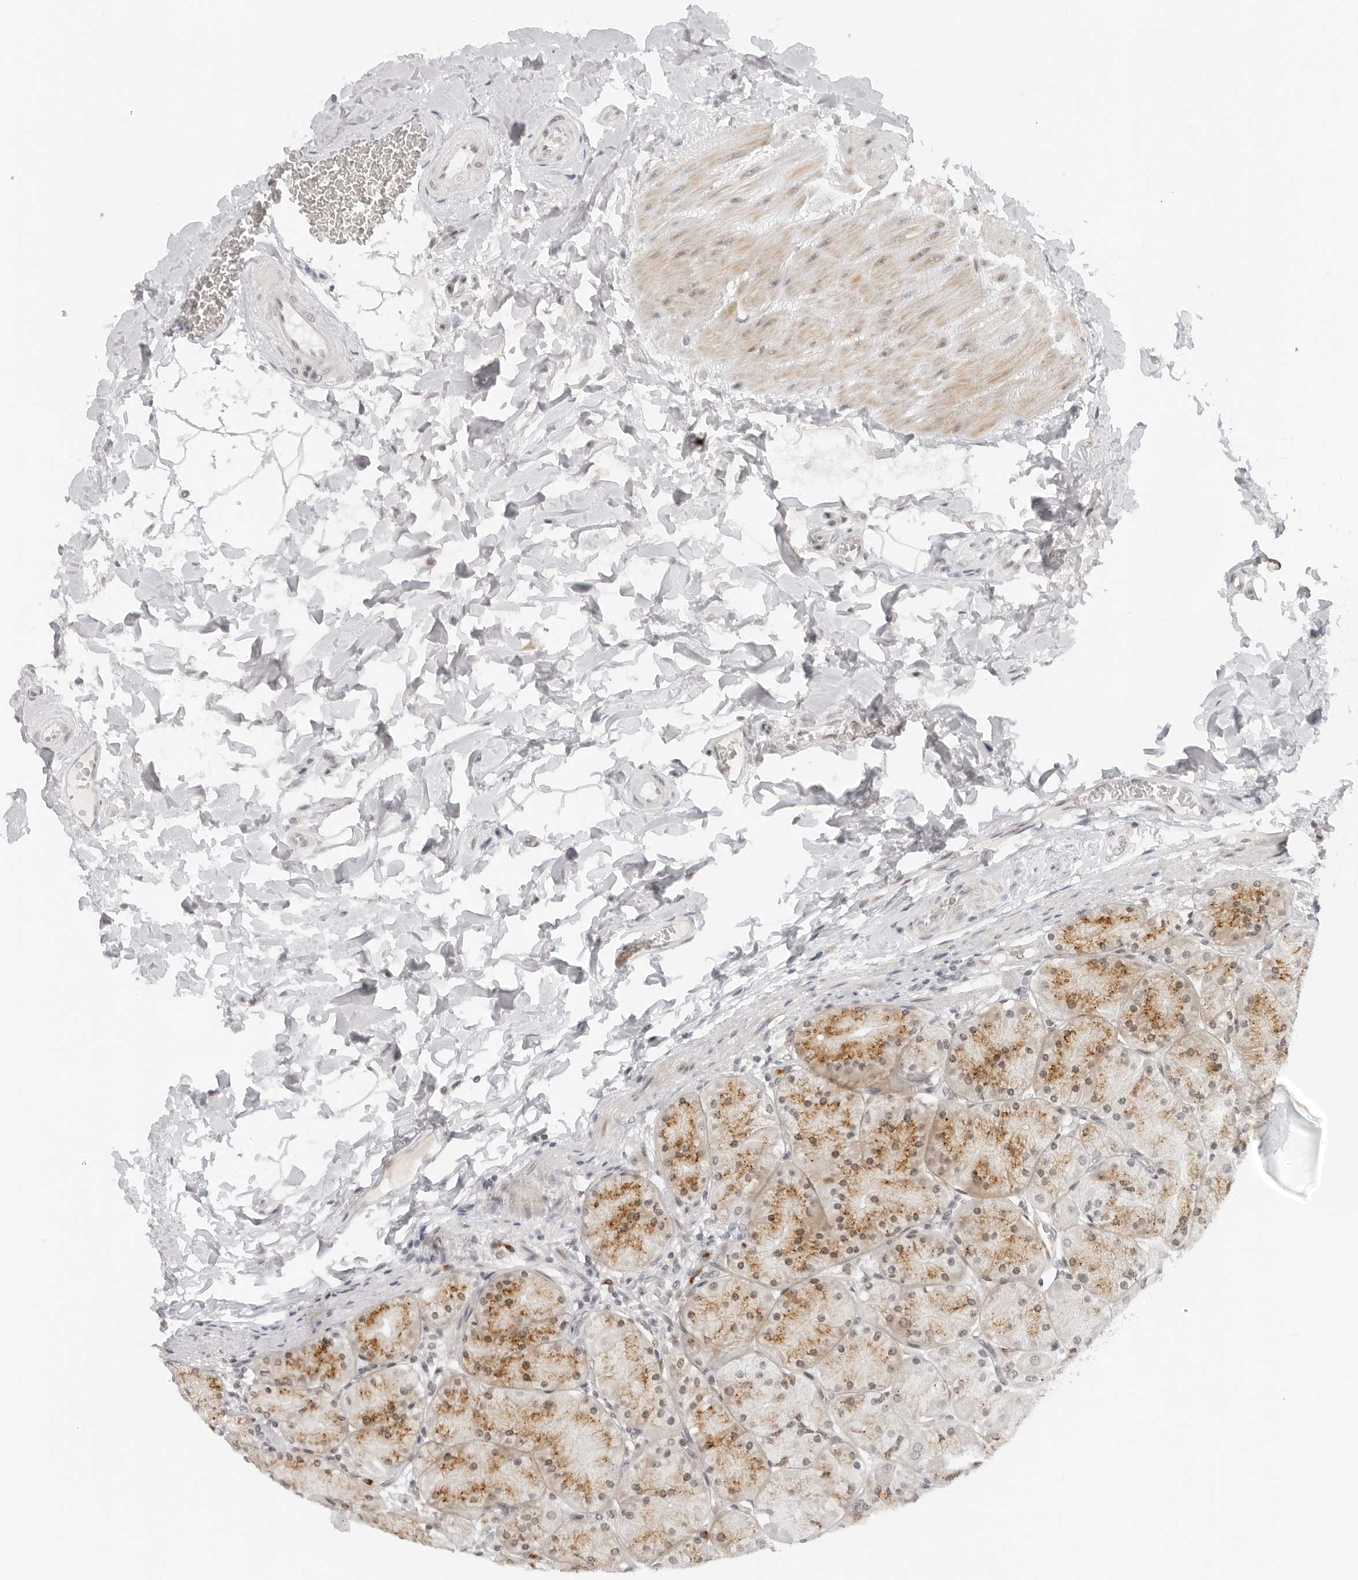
{"staining": {"intensity": "moderate", "quantity": ">75%", "location": "cytoplasmic/membranous,nuclear"}, "tissue": "stomach", "cell_type": "Glandular cells", "image_type": "normal", "snomed": [{"axis": "morphology", "description": "Normal tissue, NOS"}, {"axis": "topography", "description": "Stomach, upper"}], "caption": "DAB (3,3'-diaminobenzidine) immunohistochemical staining of unremarkable human stomach demonstrates moderate cytoplasmic/membranous,nuclear protein expression in about >75% of glandular cells.", "gene": "TOX4", "patient": {"sex": "female", "age": 56}}